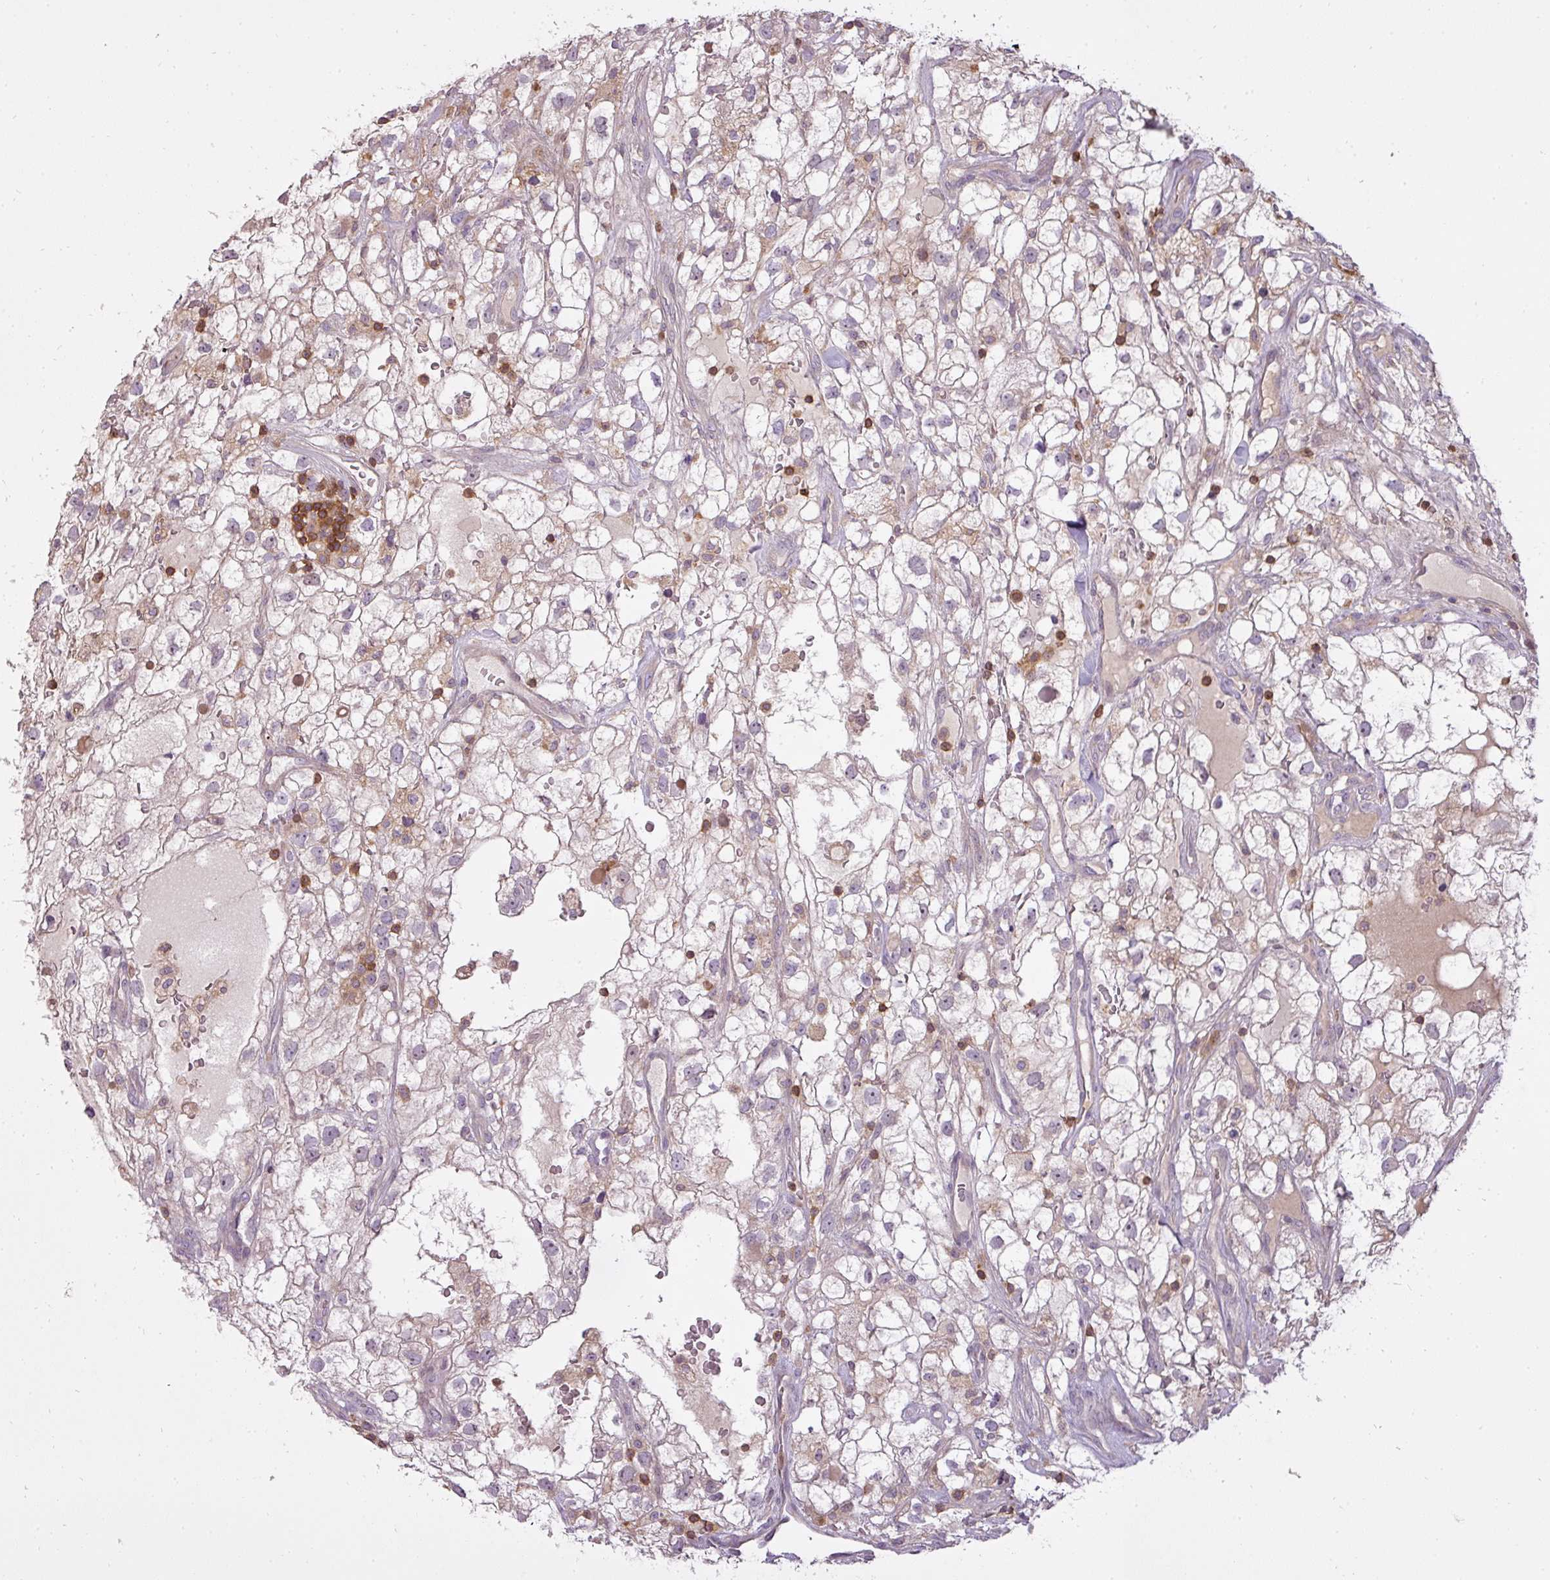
{"staining": {"intensity": "weak", "quantity": "<25%", "location": "cytoplasmic/membranous"}, "tissue": "renal cancer", "cell_type": "Tumor cells", "image_type": "cancer", "snomed": [{"axis": "morphology", "description": "Adenocarcinoma, NOS"}, {"axis": "topography", "description": "Kidney"}], "caption": "IHC of human renal cancer displays no positivity in tumor cells.", "gene": "STK4", "patient": {"sex": "male", "age": 59}}